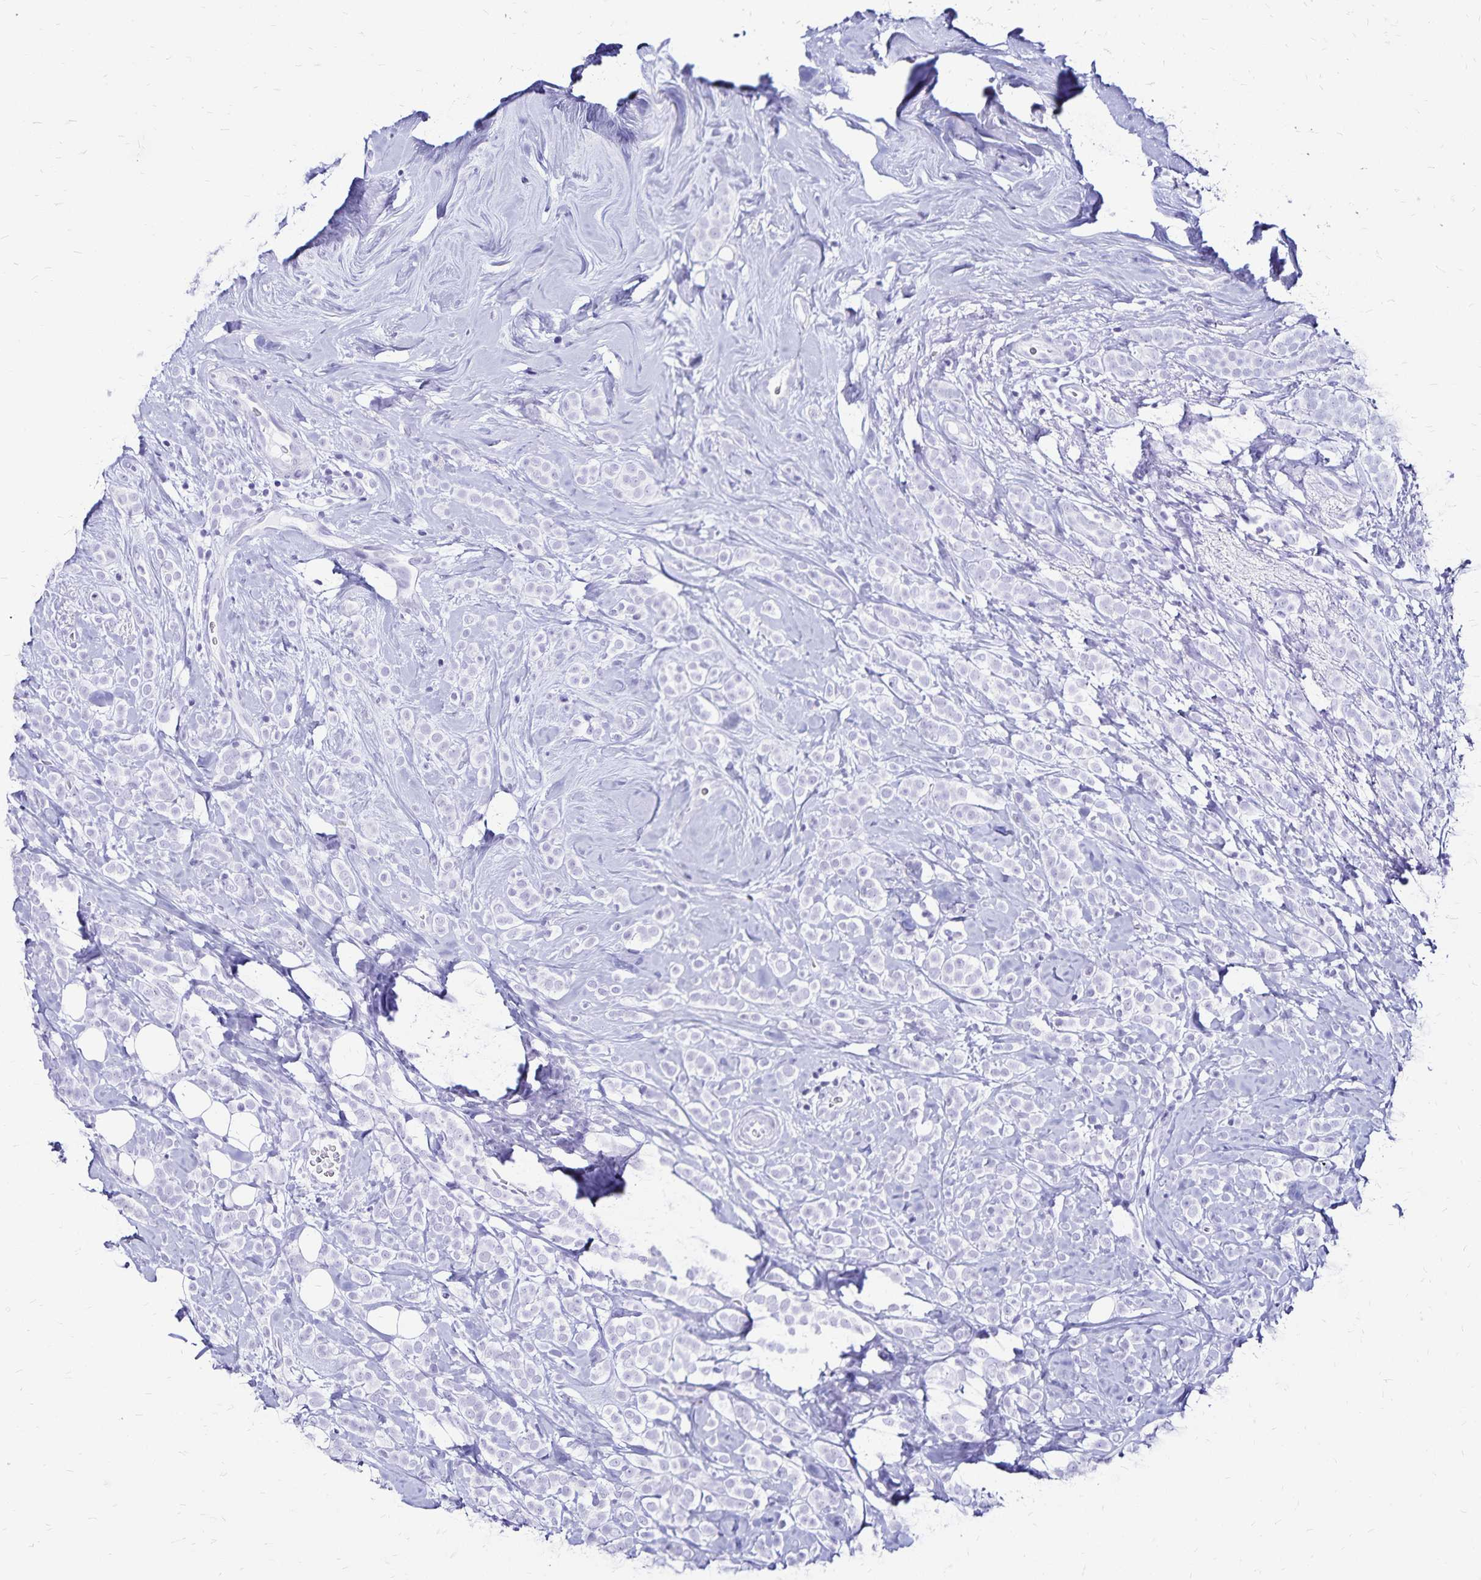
{"staining": {"intensity": "negative", "quantity": "none", "location": "none"}, "tissue": "breast cancer", "cell_type": "Tumor cells", "image_type": "cancer", "snomed": [{"axis": "morphology", "description": "Lobular carcinoma"}, {"axis": "topography", "description": "Breast"}], "caption": "This is an immunohistochemistry (IHC) histopathology image of breast cancer. There is no positivity in tumor cells.", "gene": "LIN28B", "patient": {"sex": "female", "age": 49}}